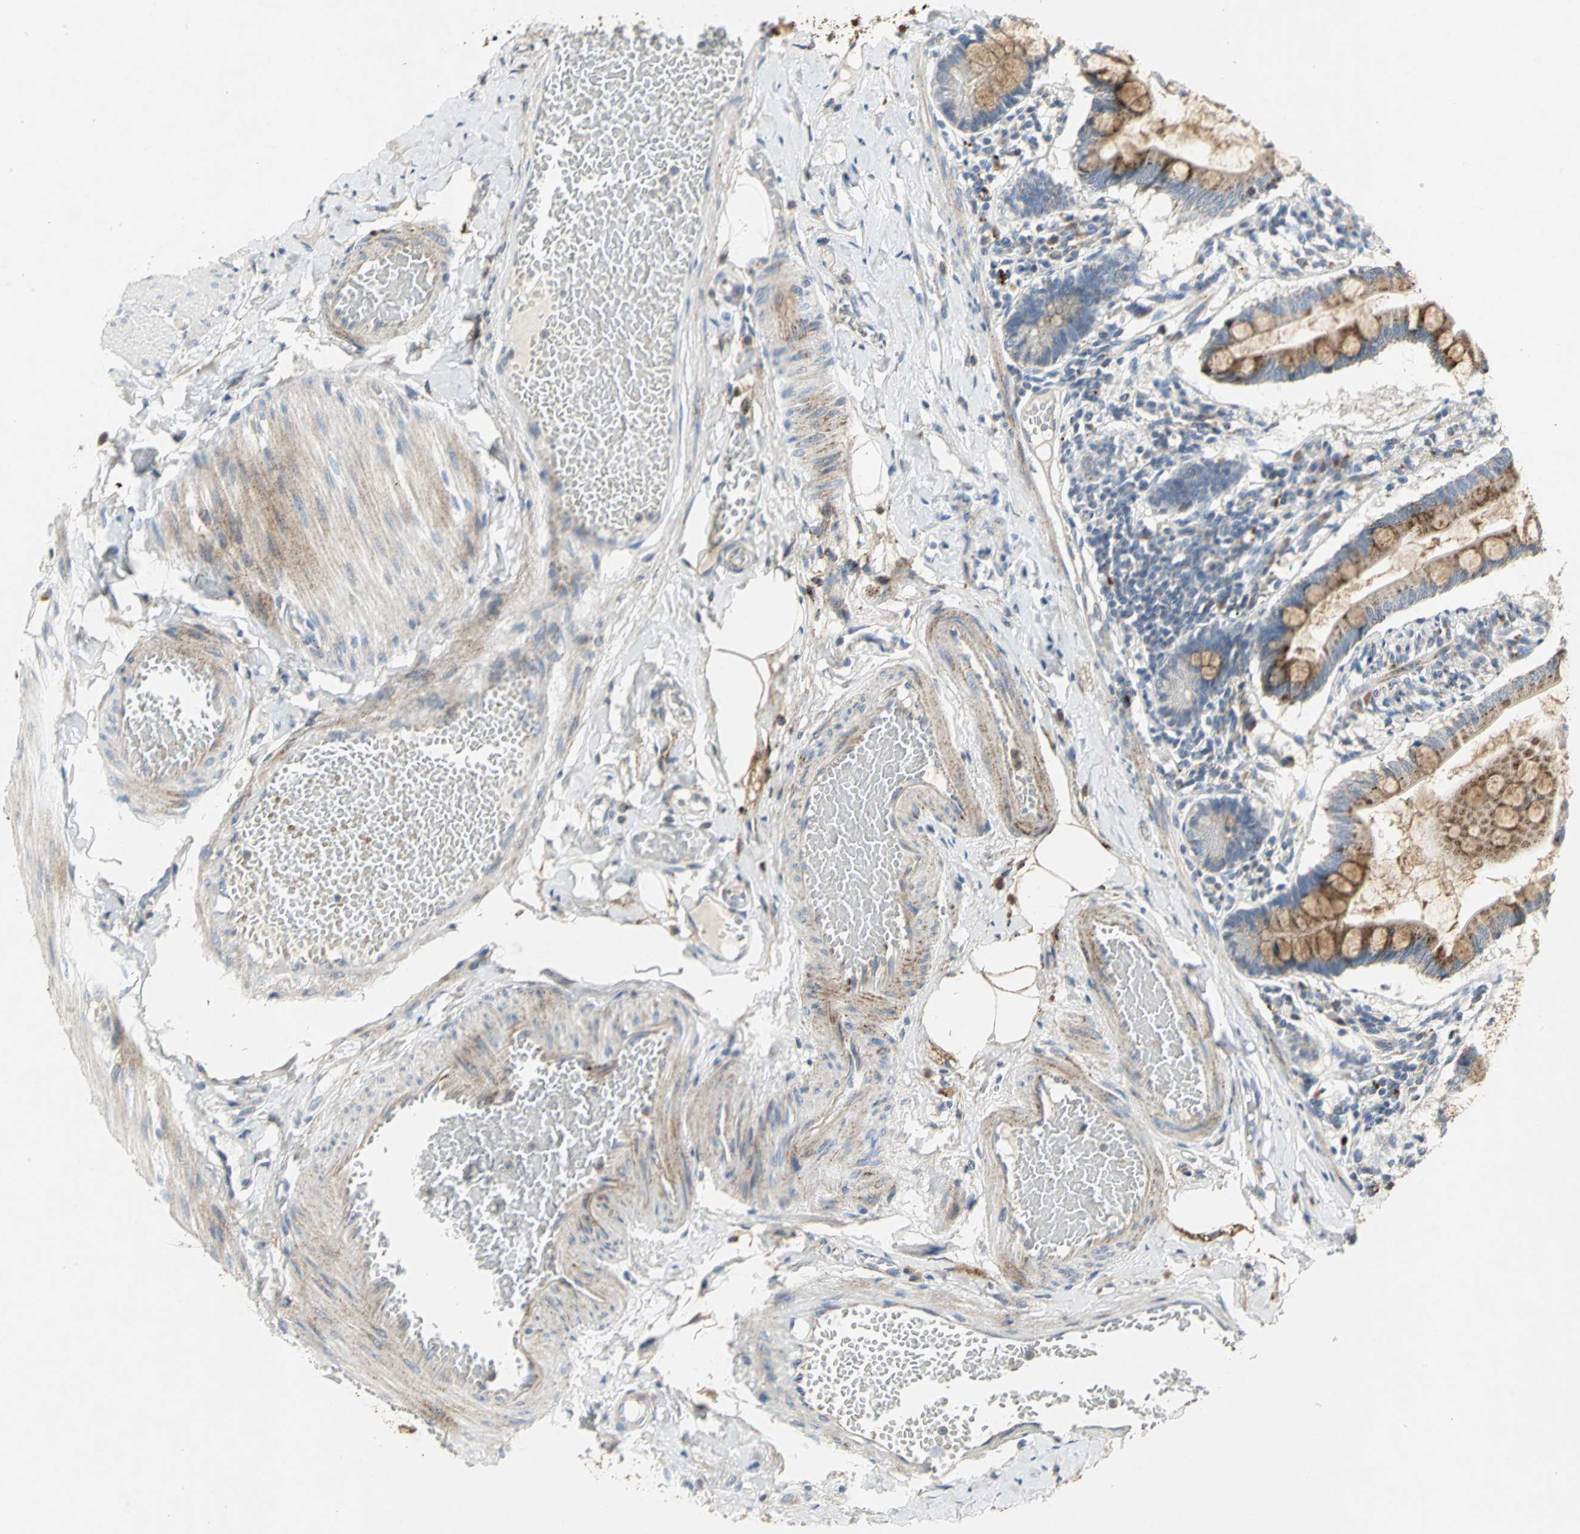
{"staining": {"intensity": "moderate", "quantity": ">75%", "location": "cytoplasmic/membranous"}, "tissue": "small intestine", "cell_type": "Glandular cells", "image_type": "normal", "snomed": [{"axis": "morphology", "description": "Normal tissue, NOS"}, {"axis": "topography", "description": "Small intestine"}], "caption": "Immunohistochemical staining of normal human small intestine exhibits moderate cytoplasmic/membranous protein staining in about >75% of glandular cells. (DAB (3,3'-diaminobenzidine) IHC, brown staining for protein, blue staining for nuclei).", "gene": "SPPL2B", "patient": {"sex": "male", "age": 41}}